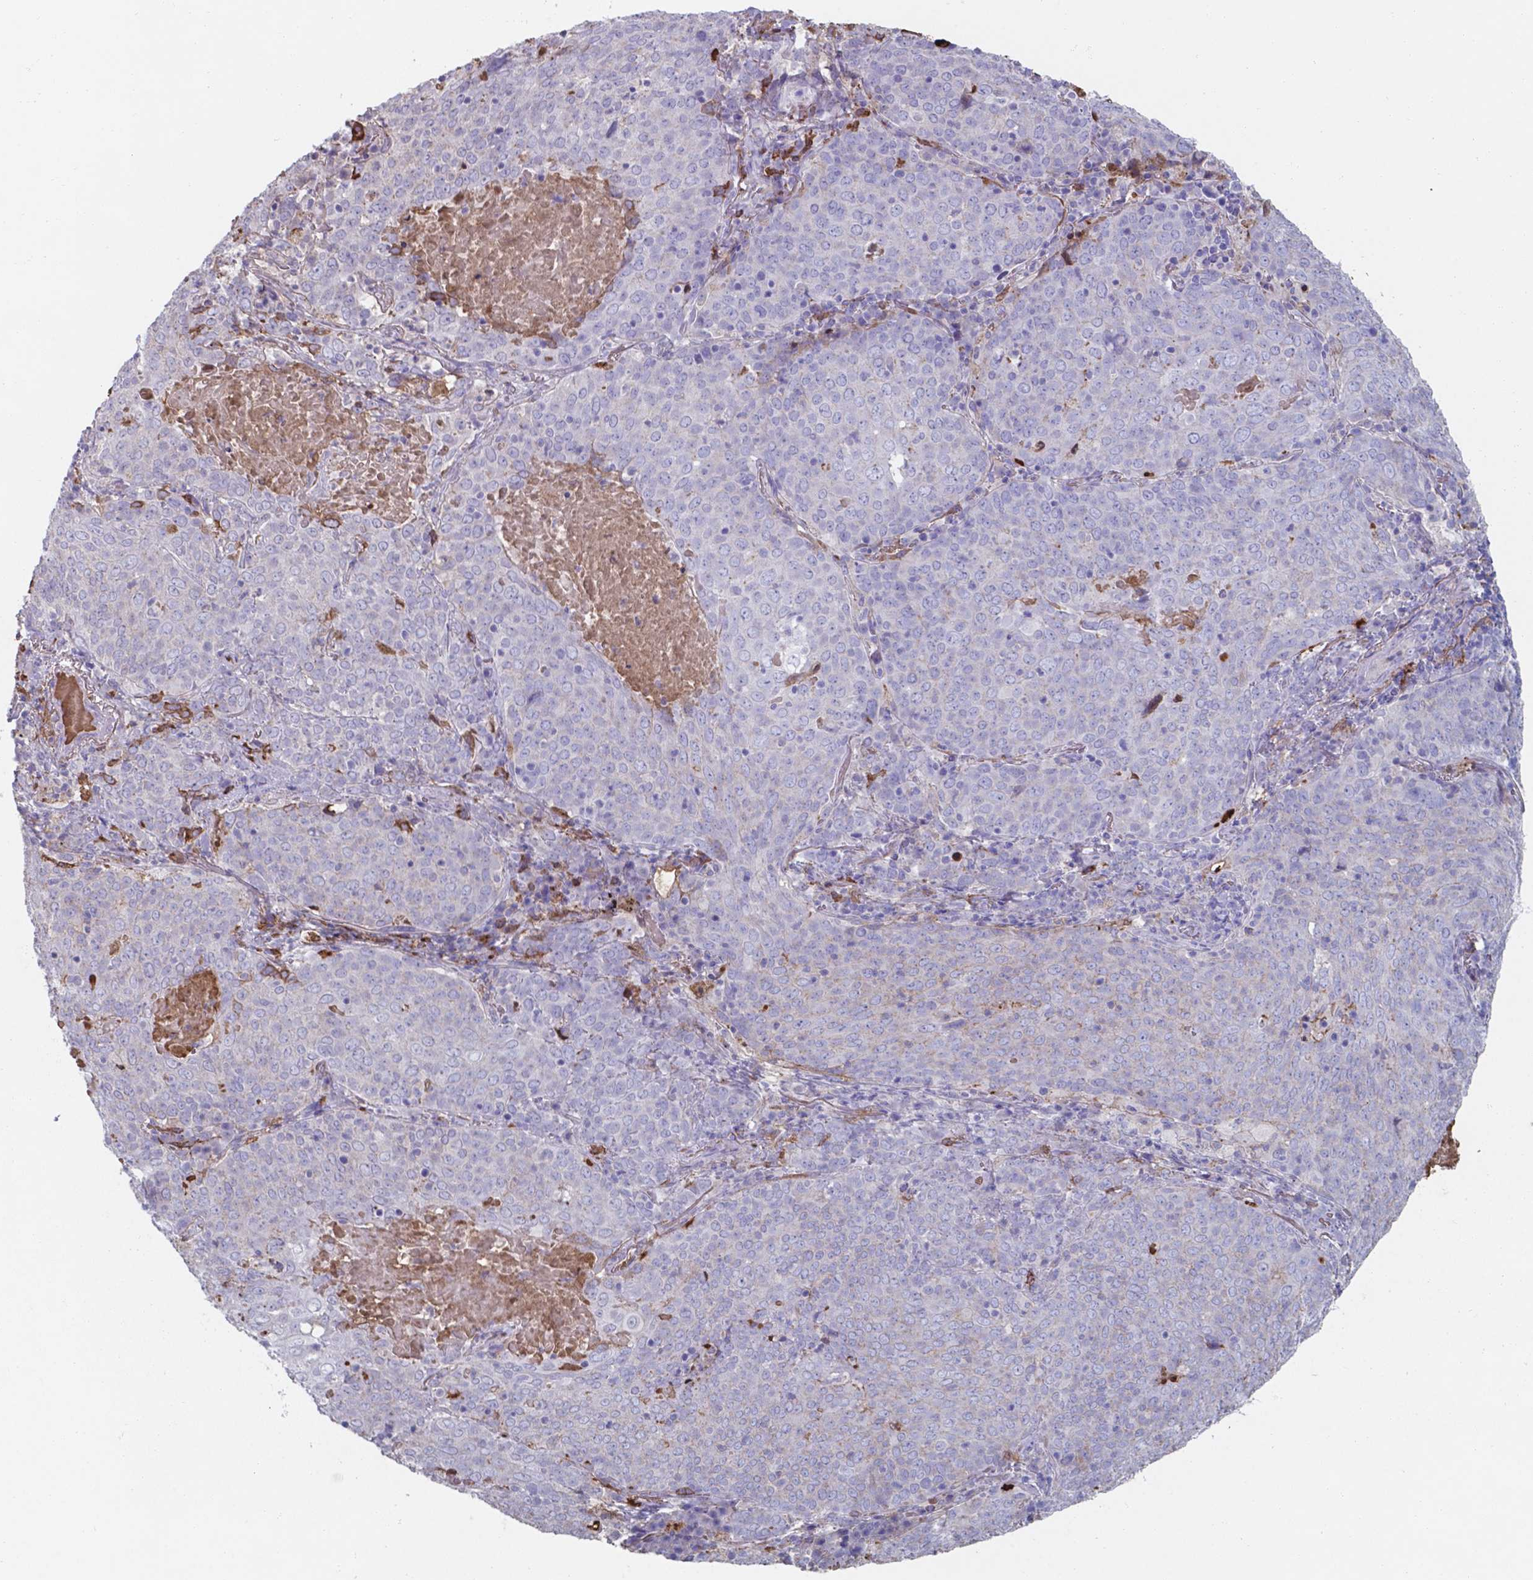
{"staining": {"intensity": "negative", "quantity": "none", "location": "none"}, "tissue": "lung cancer", "cell_type": "Tumor cells", "image_type": "cancer", "snomed": [{"axis": "morphology", "description": "Squamous cell carcinoma, NOS"}, {"axis": "topography", "description": "Lung"}], "caption": "Histopathology image shows no protein positivity in tumor cells of lung cancer tissue.", "gene": "SERPINA1", "patient": {"sex": "male", "age": 82}}